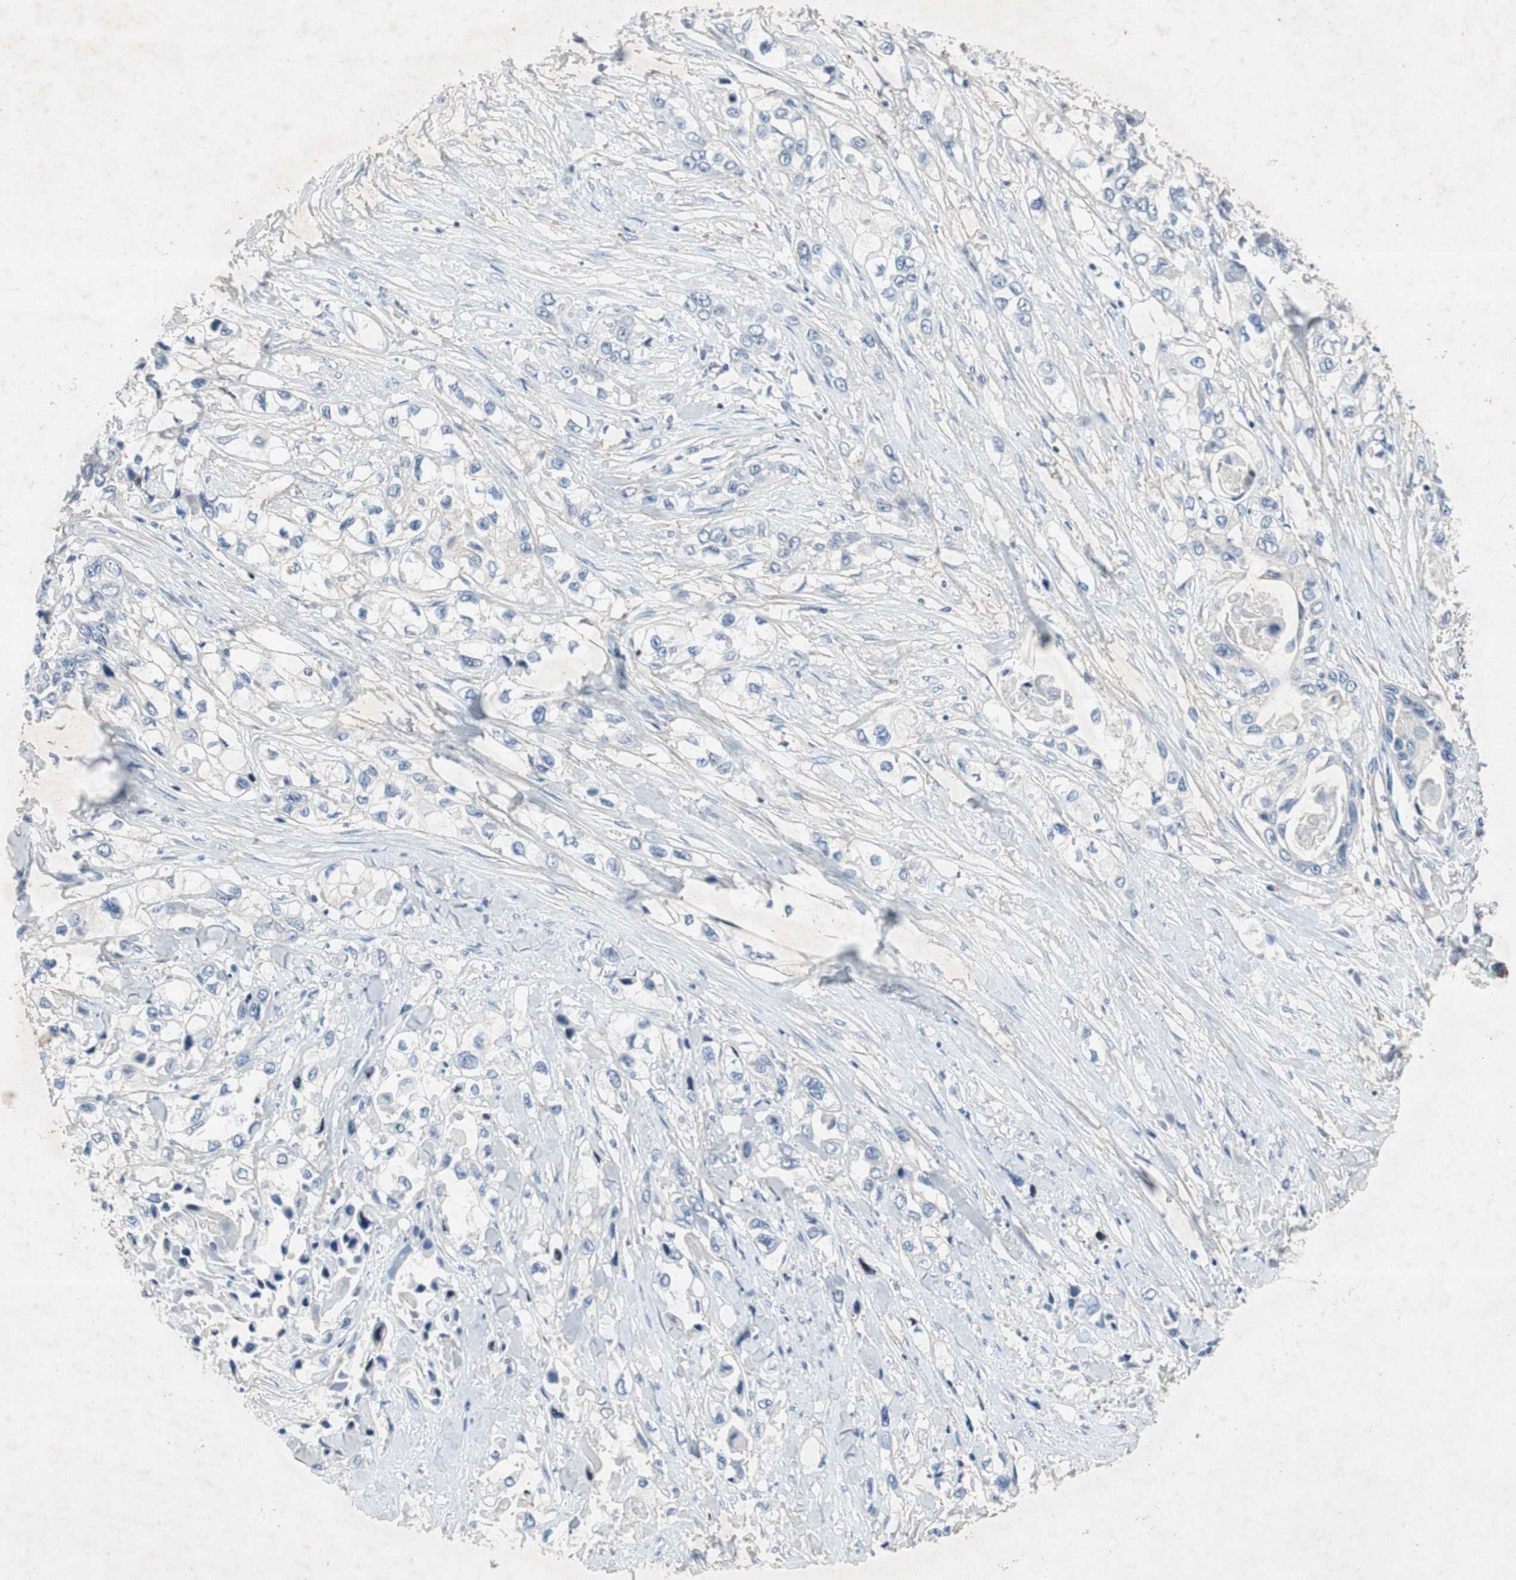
{"staining": {"intensity": "negative", "quantity": "none", "location": "none"}, "tissue": "pancreatic cancer", "cell_type": "Tumor cells", "image_type": "cancer", "snomed": [{"axis": "morphology", "description": "Adenocarcinoma, NOS"}, {"axis": "topography", "description": "Pancreas"}], "caption": "DAB immunohistochemical staining of human pancreatic adenocarcinoma reveals no significant positivity in tumor cells.", "gene": "MUTYH", "patient": {"sex": "female", "age": 70}}